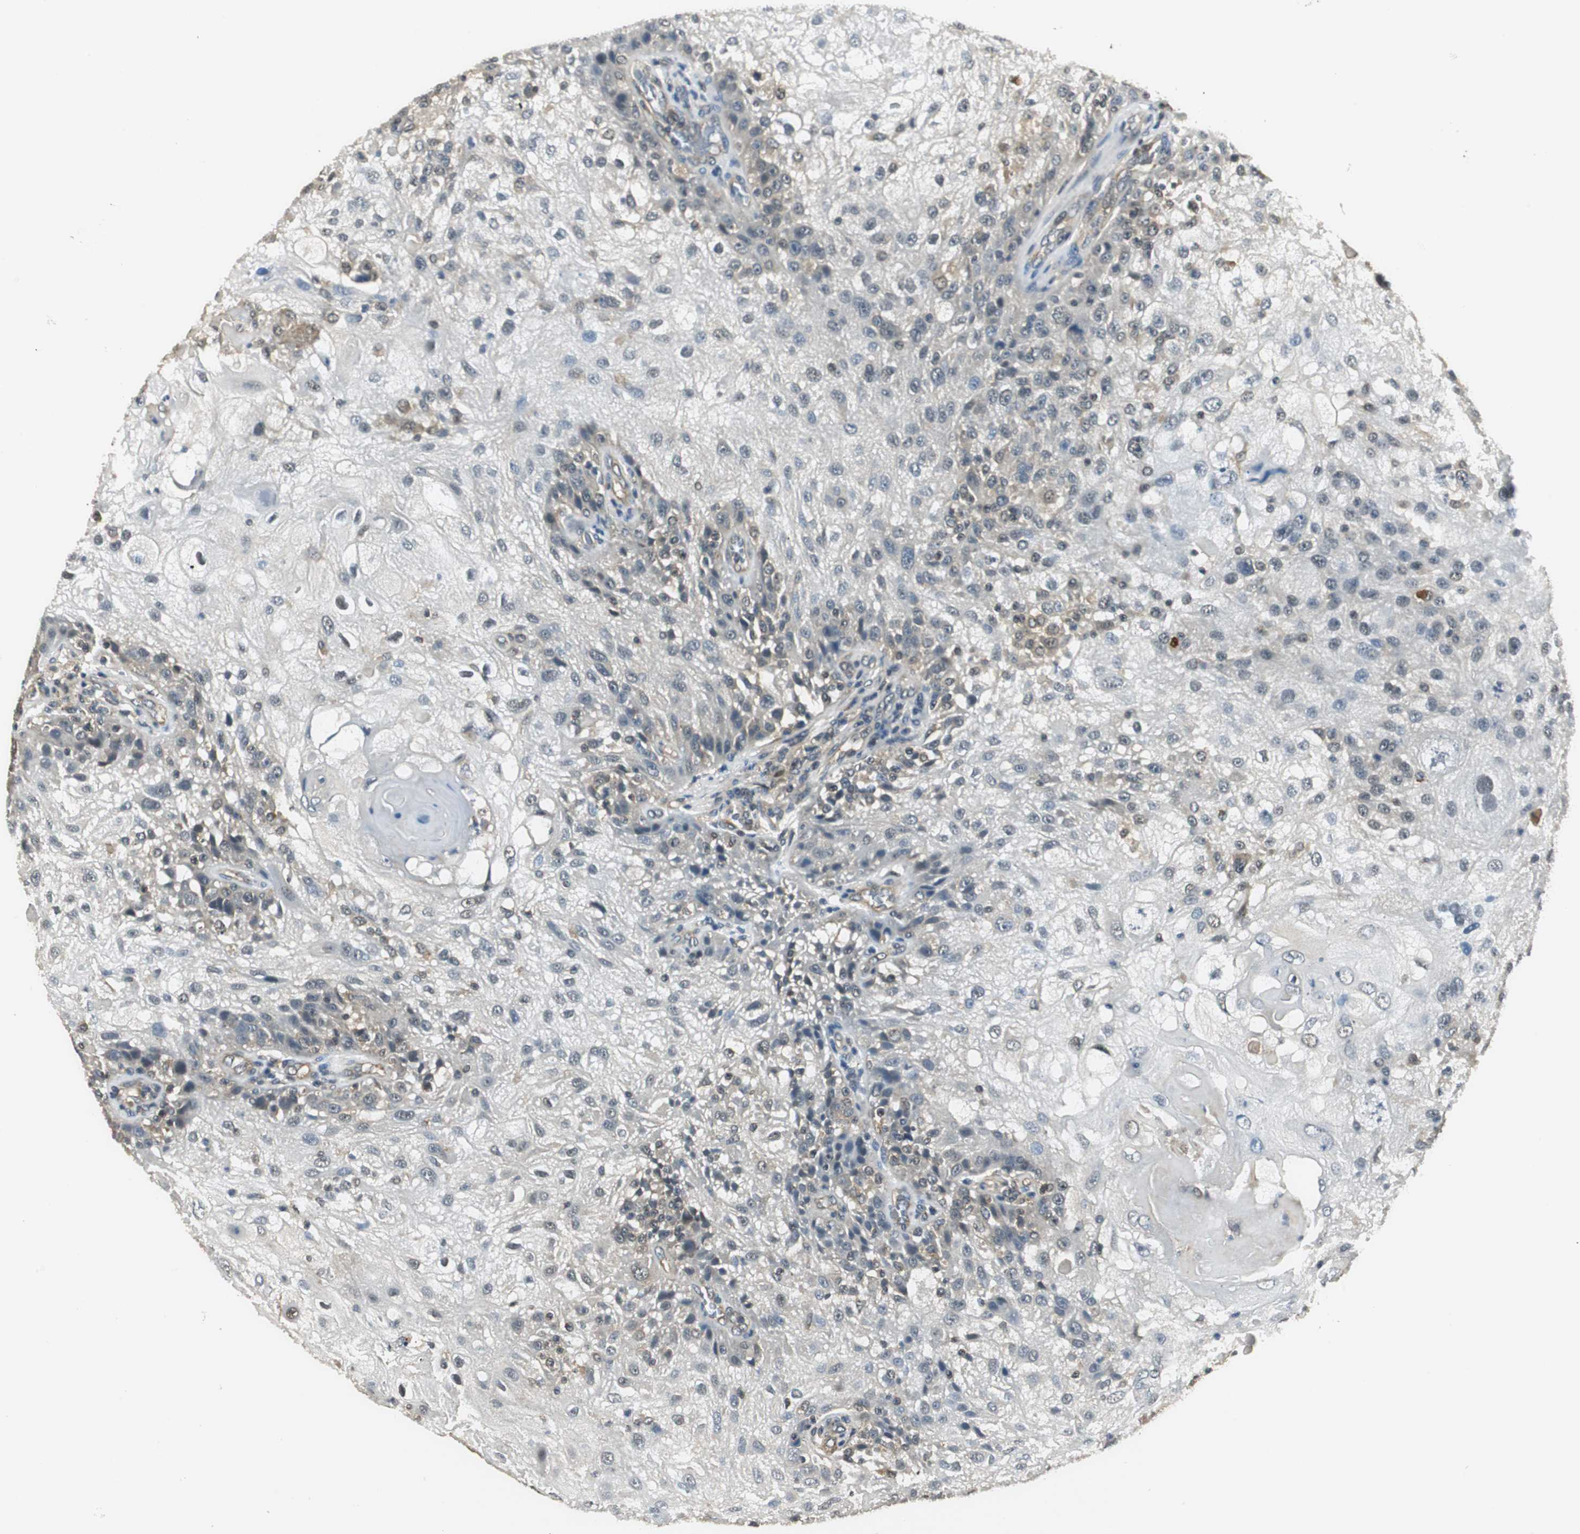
{"staining": {"intensity": "weak", "quantity": "25%-75%", "location": "cytoplasmic/membranous"}, "tissue": "skin cancer", "cell_type": "Tumor cells", "image_type": "cancer", "snomed": [{"axis": "morphology", "description": "Normal tissue, NOS"}, {"axis": "morphology", "description": "Squamous cell carcinoma, NOS"}, {"axis": "topography", "description": "Skin"}], "caption": "A high-resolution photomicrograph shows immunohistochemistry staining of squamous cell carcinoma (skin), which exhibits weak cytoplasmic/membranous expression in about 25%-75% of tumor cells. The staining was performed using DAB (3,3'-diaminobenzidine) to visualize the protein expression in brown, while the nuclei were stained in blue with hematoxylin (Magnification: 20x).", "gene": "PSMB4", "patient": {"sex": "female", "age": 83}}